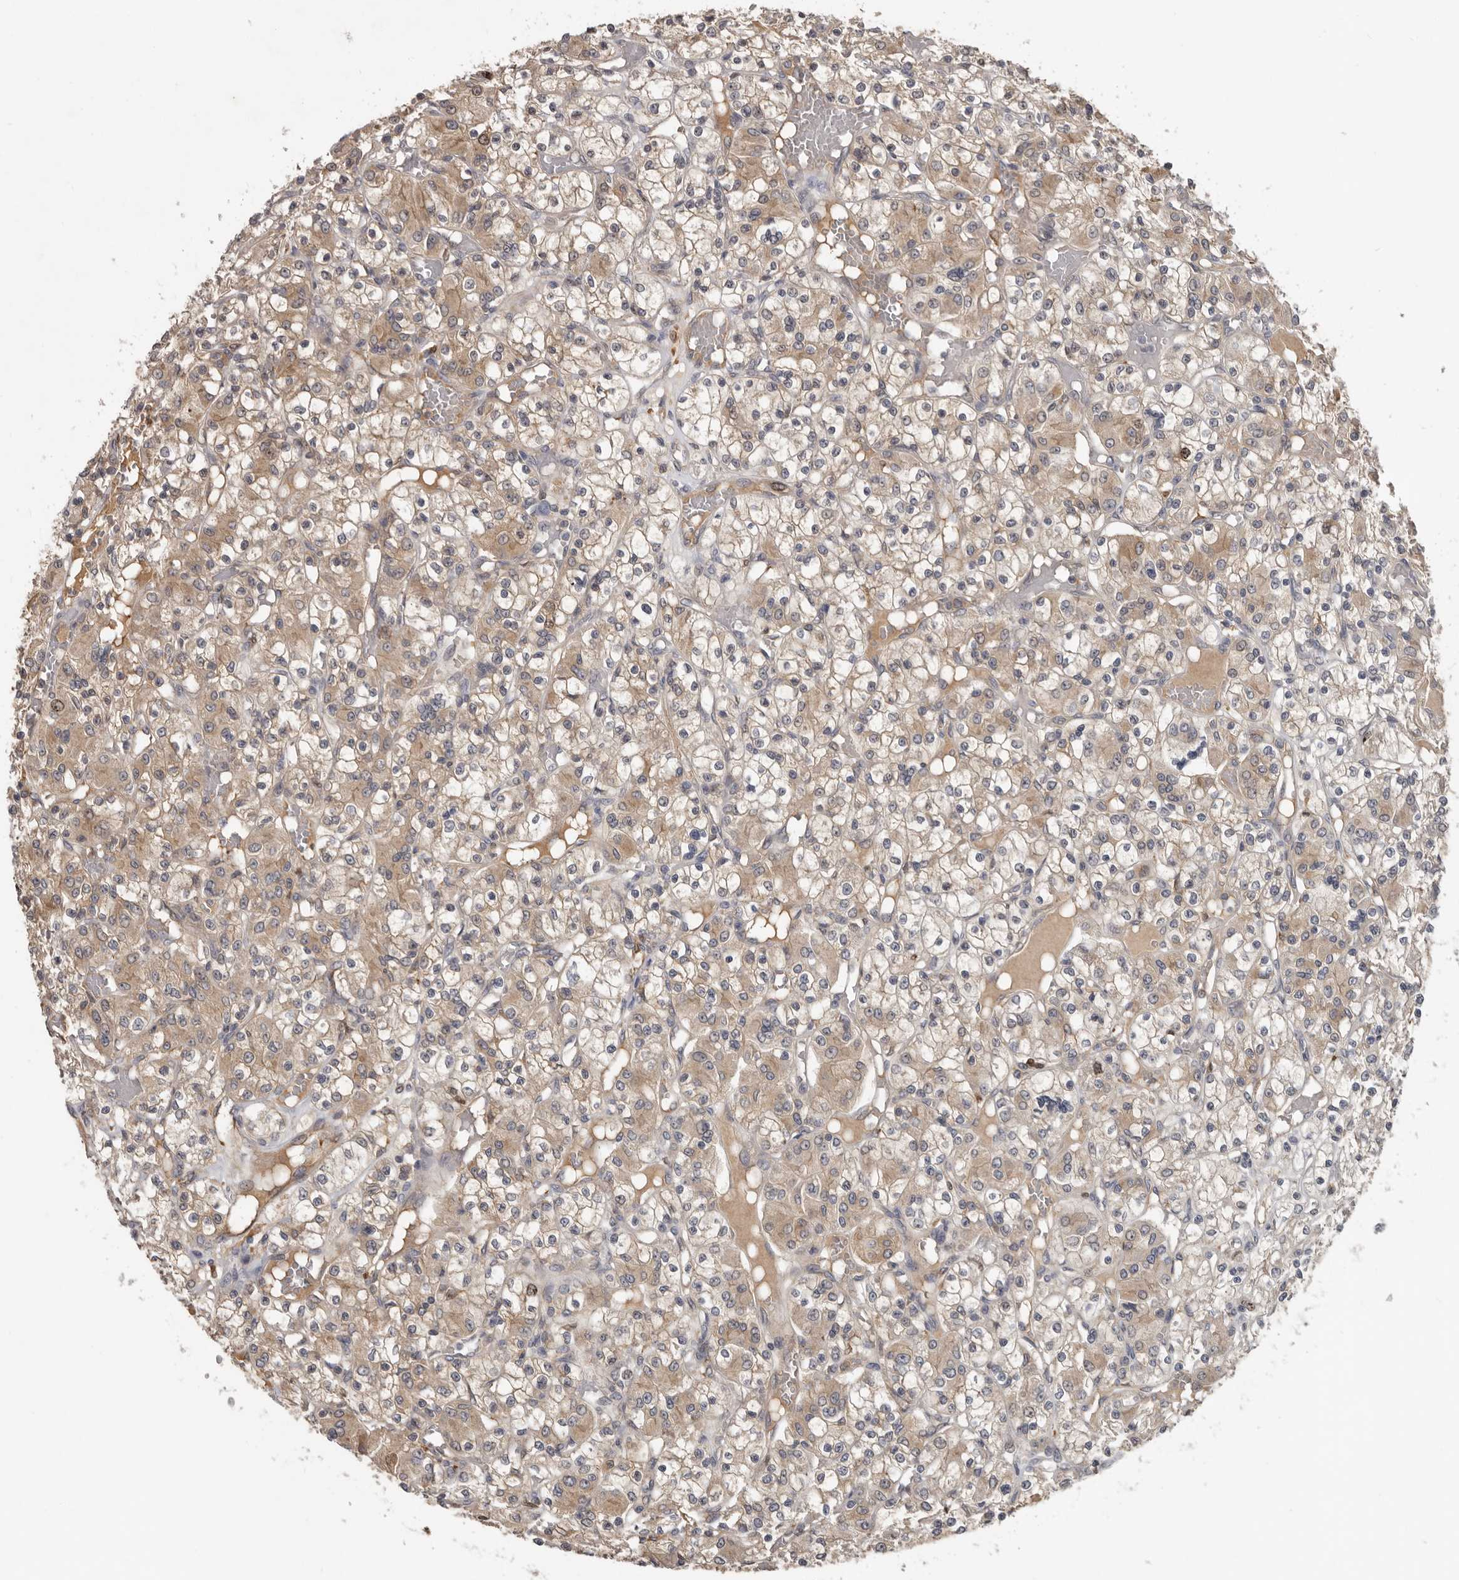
{"staining": {"intensity": "weak", "quantity": "25%-75%", "location": "cytoplasmic/membranous"}, "tissue": "renal cancer", "cell_type": "Tumor cells", "image_type": "cancer", "snomed": [{"axis": "morphology", "description": "Adenocarcinoma, NOS"}, {"axis": "topography", "description": "Kidney"}], "caption": "Adenocarcinoma (renal) tissue exhibits weak cytoplasmic/membranous staining in approximately 25%-75% of tumor cells (brown staining indicates protein expression, while blue staining denotes nuclei).", "gene": "CDCA8", "patient": {"sex": "female", "age": 59}}